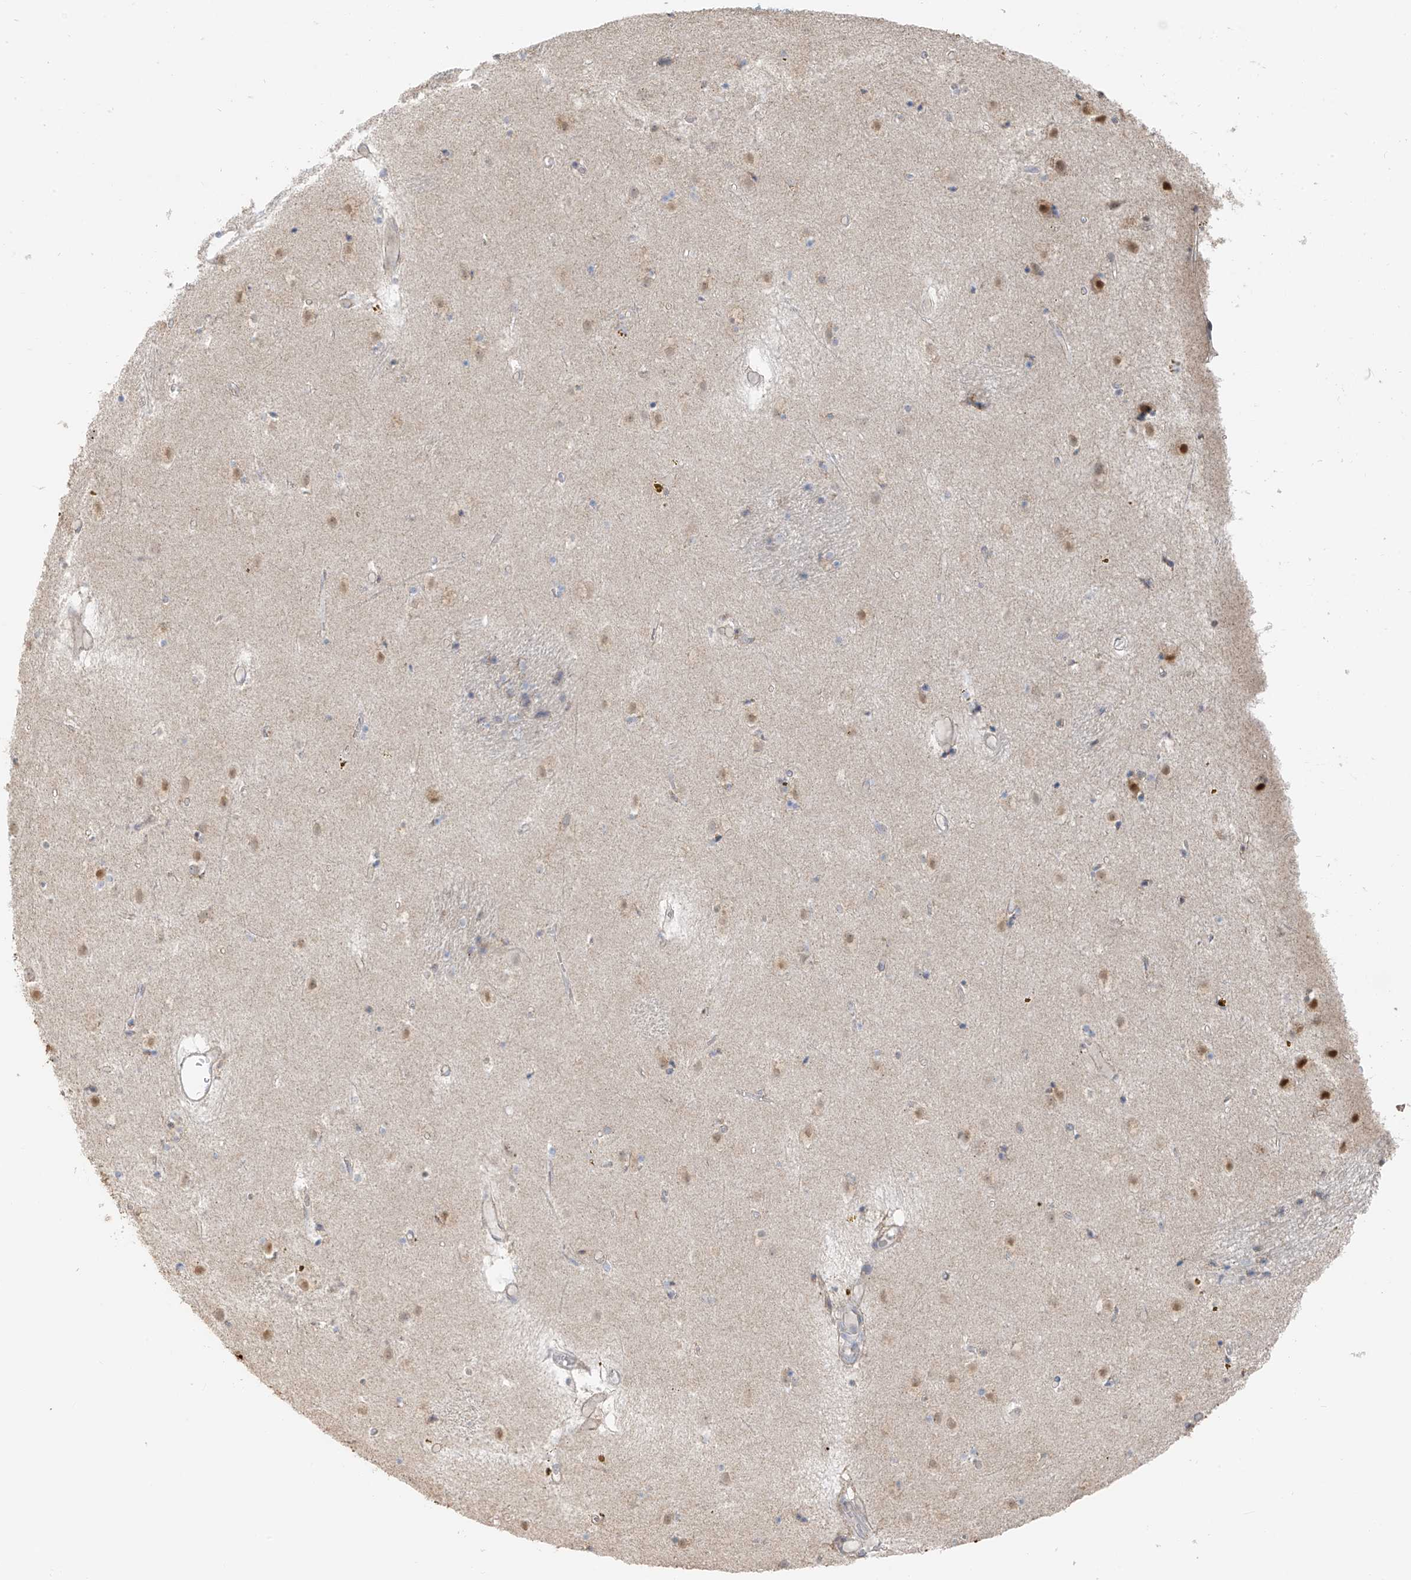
{"staining": {"intensity": "moderate", "quantity": "<25%", "location": "cytoplasmic/membranous,nuclear"}, "tissue": "caudate", "cell_type": "Glial cells", "image_type": "normal", "snomed": [{"axis": "morphology", "description": "Normal tissue, NOS"}, {"axis": "topography", "description": "Lateral ventricle wall"}], "caption": "Immunohistochemistry staining of benign caudate, which displays low levels of moderate cytoplasmic/membranous,nuclear staining in about <25% of glial cells indicating moderate cytoplasmic/membranous,nuclear protein staining. The staining was performed using DAB (brown) for protein detection and nuclei were counterstained in hematoxylin (blue).", "gene": "UST", "patient": {"sex": "male", "age": 70}}